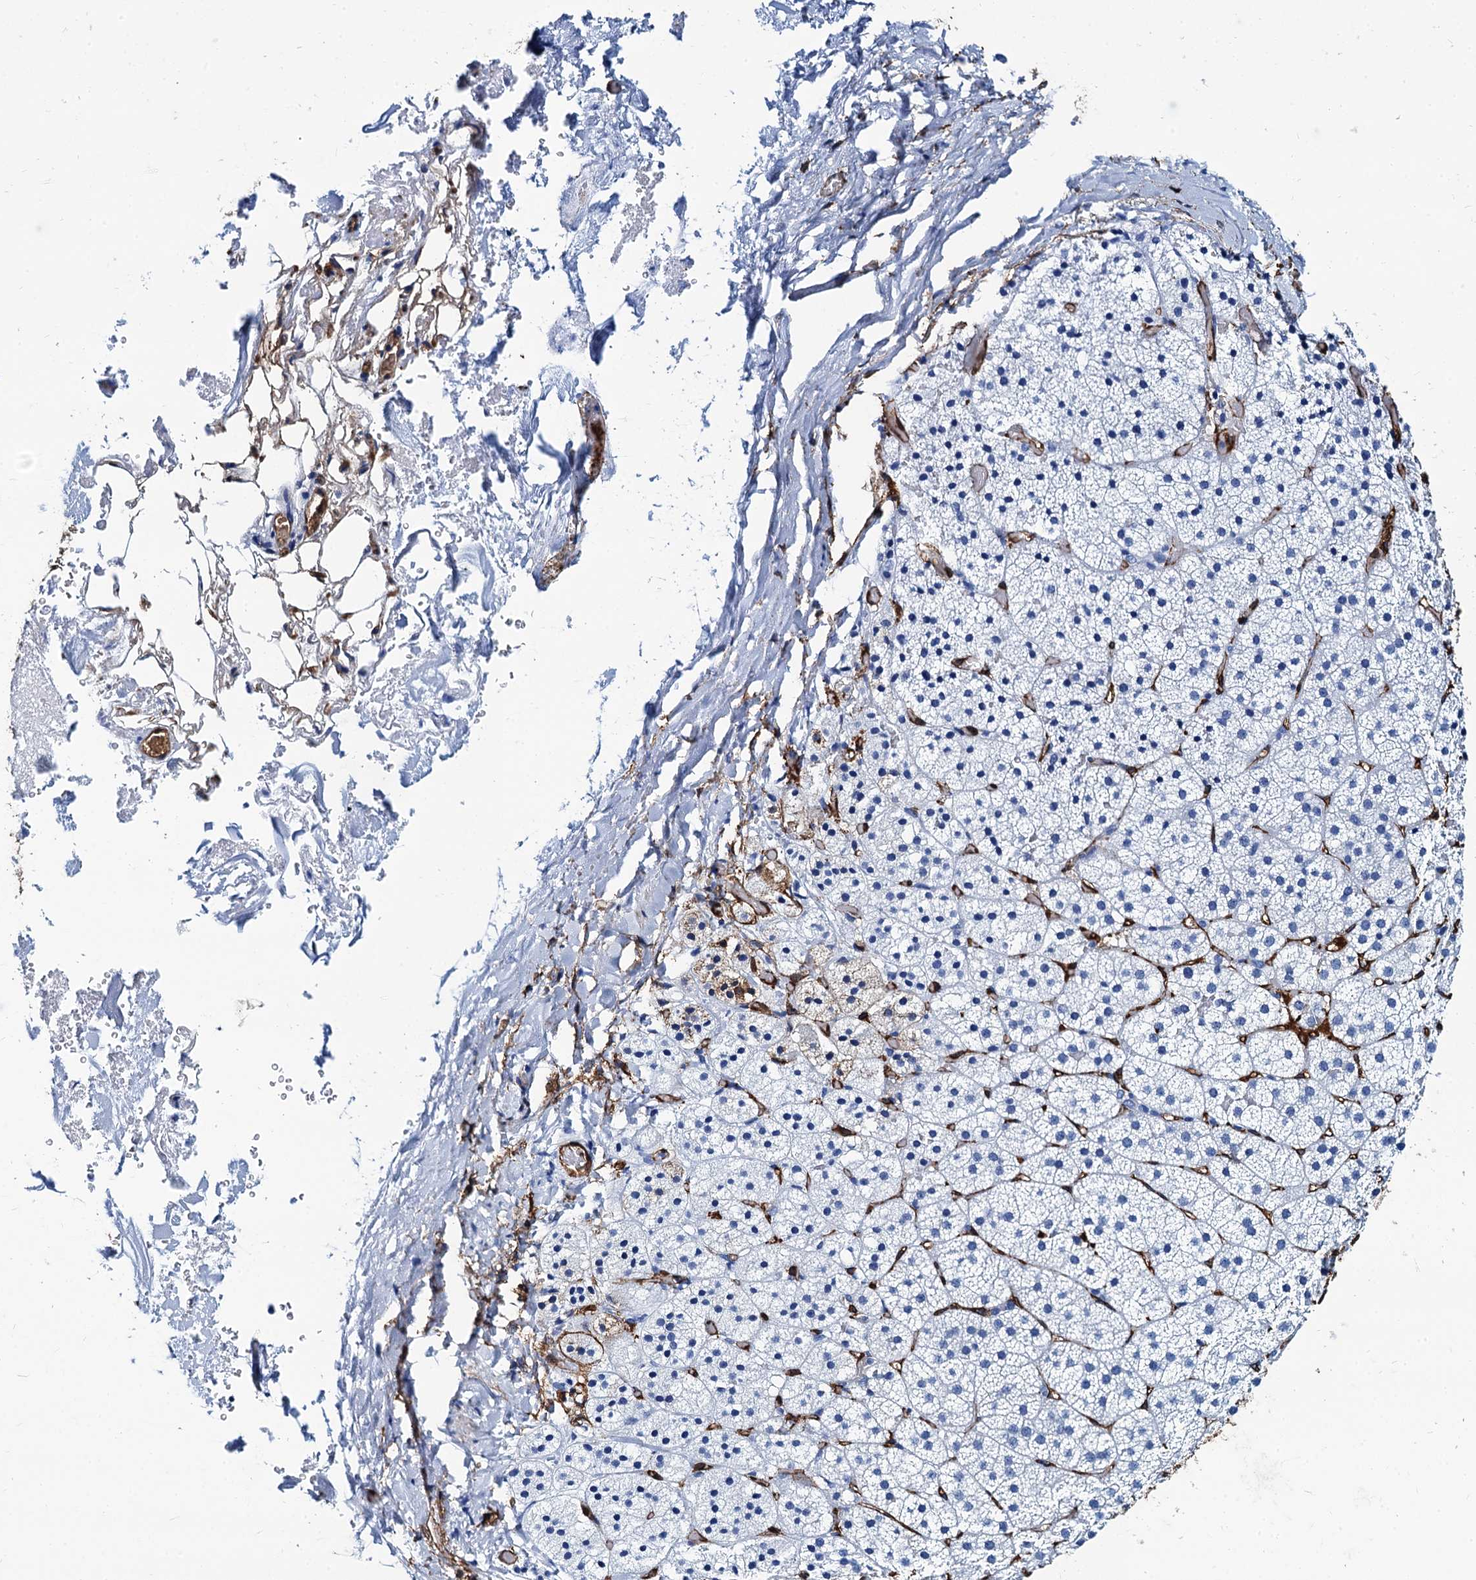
{"staining": {"intensity": "negative", "quantity": "none", "location": "none"}, "tissue": "adrenal gland", "cell_type": "Glandular cells", "image_type": "normal", "snomed": [{"axis": "morphology", "description": "Normal tissue, NOS"}, {"axis": "topography", "description": "Adrenal gland"}], "caption": "The image shows no staining of glandular cells in unremarkable adrenal gland.", "gene": "CAVIN2", "patient": {"sex": "female", "age": 44}}